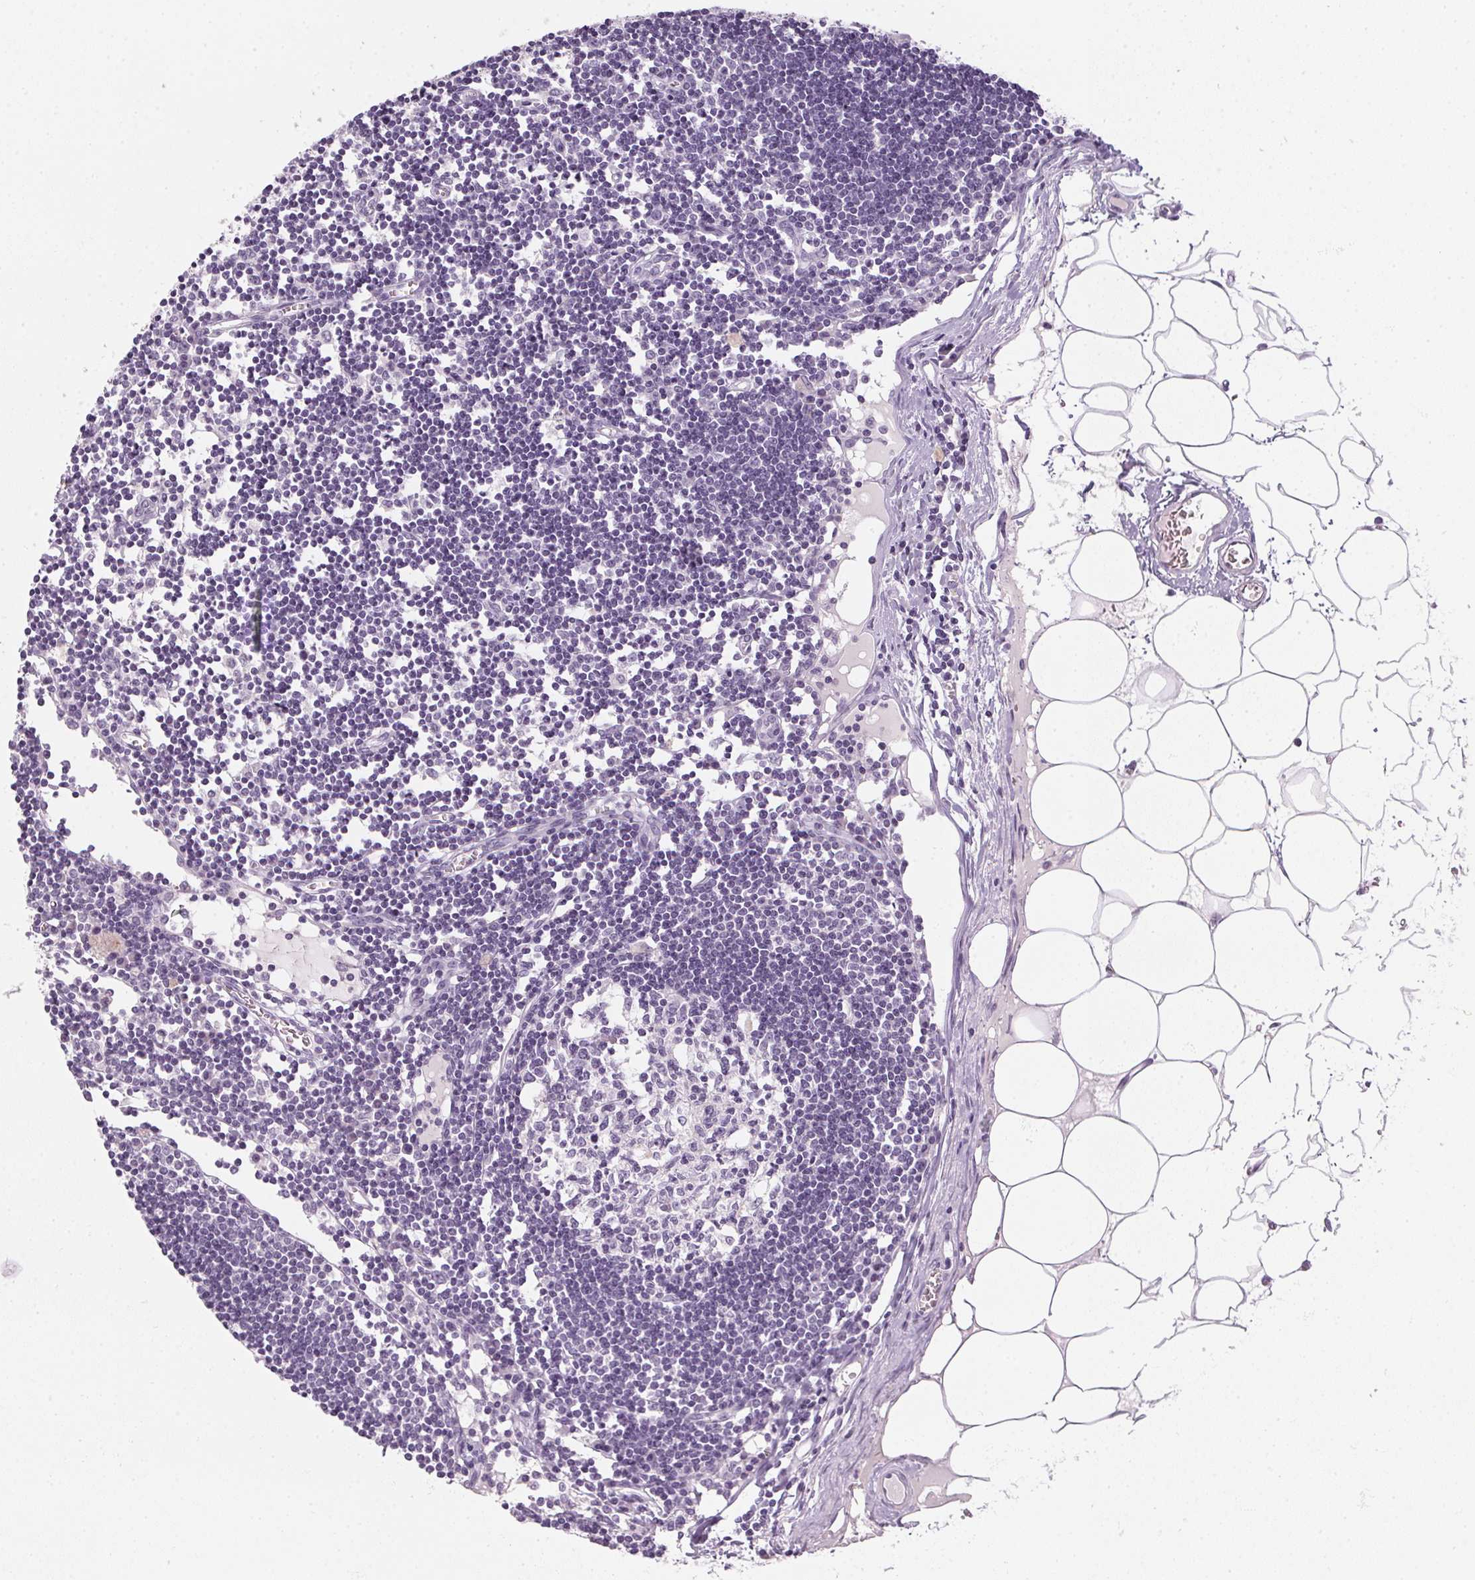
{"staining": {"intensity": "negative", "quantity": "none", "location": "none"}, "tissue": "lymph node", "cell_type": "Germinal center cells", "image_type": "normal", "snomed": [{"axis": "morphology", "description": "Normal tissue, NOS"}, {"axis": "topography", "description": "Lymph node"}], "caption": "DAB (3,3'-diaminobenzidine) immunohistochemical staining of benign human lymph node exhibits no significant staining in germinal center cells.", "gene": "TMEM72", "patient": {"sex": "female", "age": 65}}